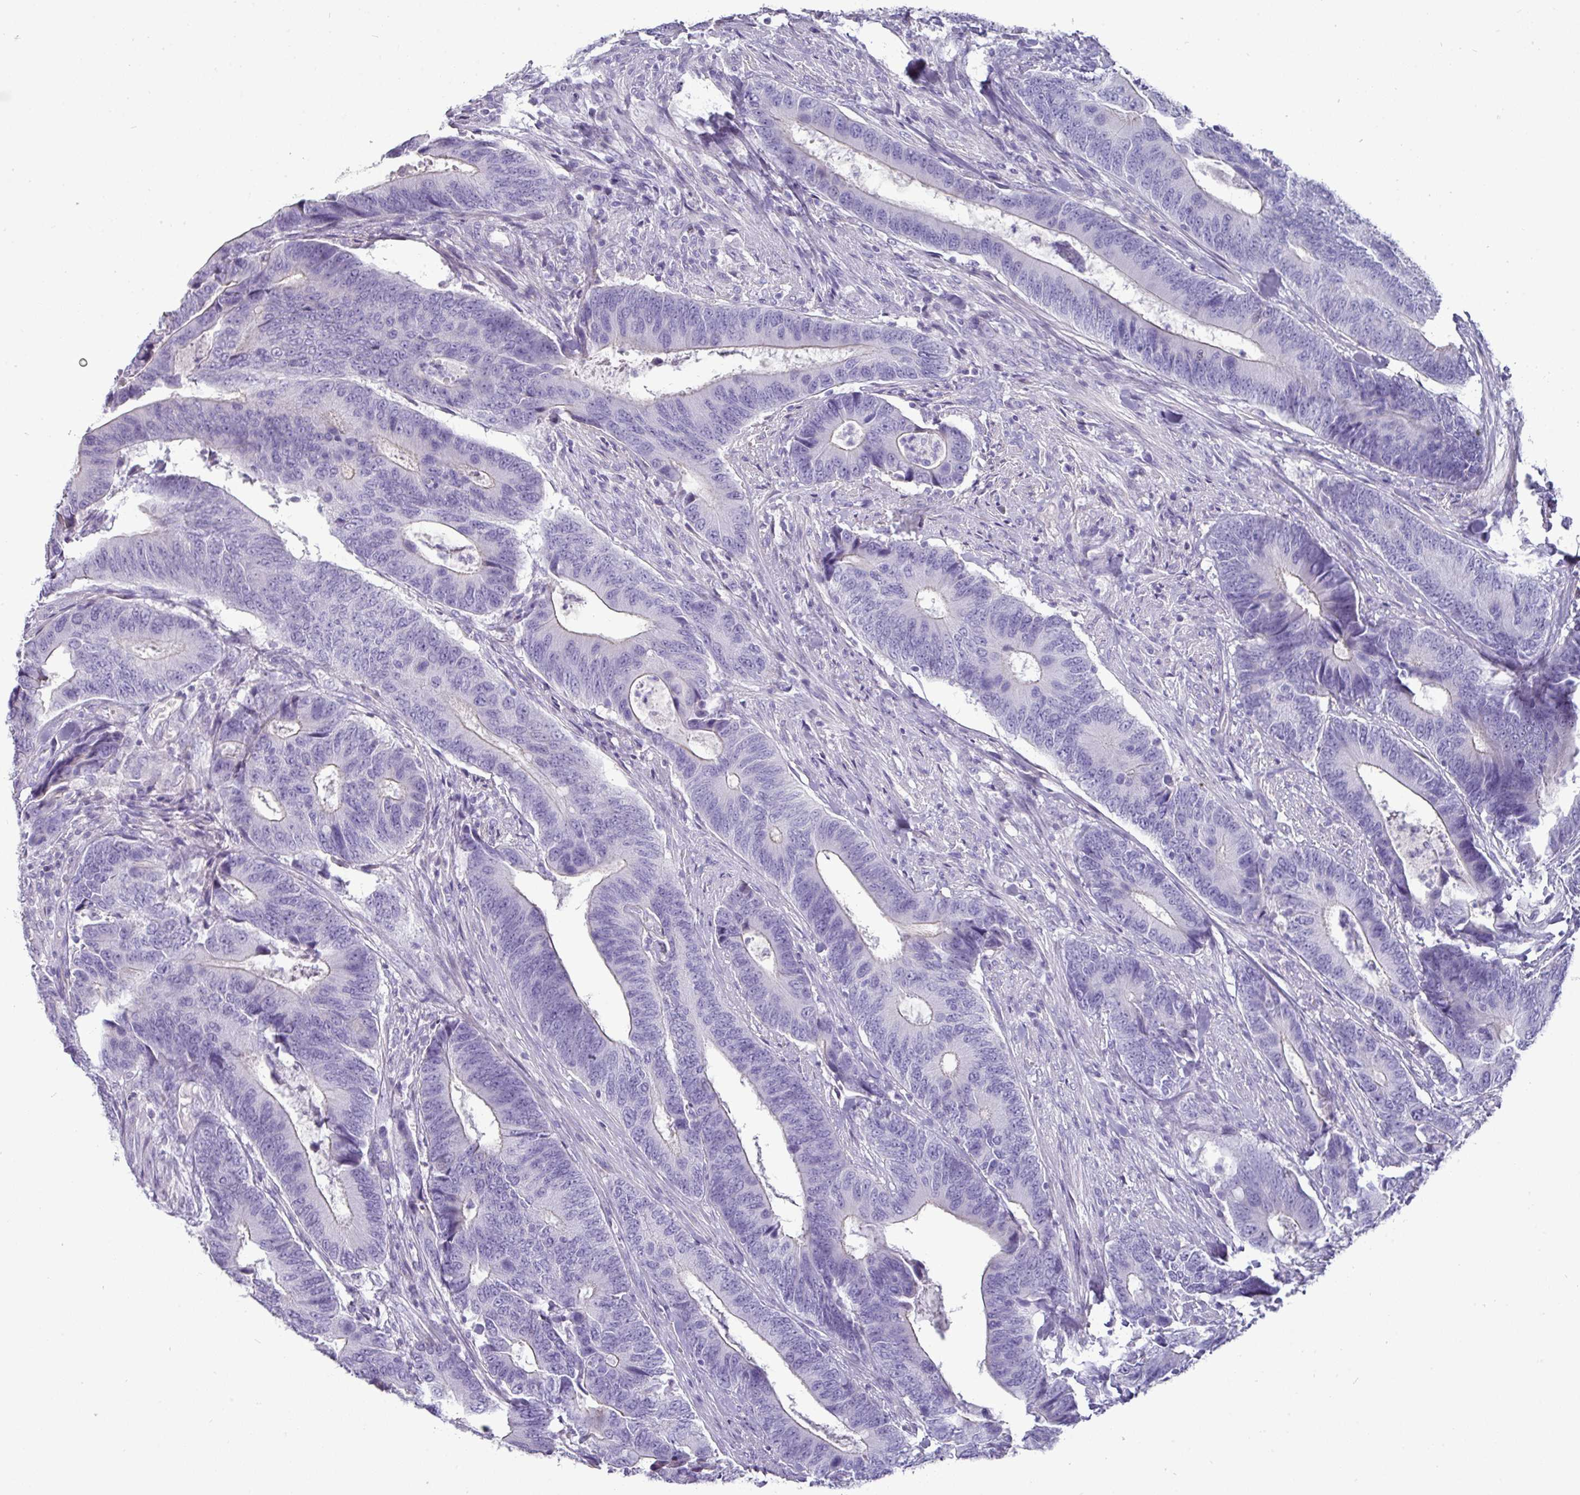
{"staining": {"intensity": "negative", "quantity": "none", "location": "none"}, "tissue": "colorectal cancer", "cell_type": "Tumor cells", "image_type": "cancer", "snomed": [{"axis": "morphology", "description": "Adenocarcinoma, NOS"}, {"axis": "topography", "description": "Colon"}], "caption": "The micrograph demonstrates no significant positivity in tumor cells of adenocarcinoma (colorectal). The staining is performed using DAB (3,3'-diaminobenzidine) brown chromogen with nuclei counter-stained in using hematoxylin.", "gene": "GSTA3", "patient": {"sex": "male", "age": 87}}